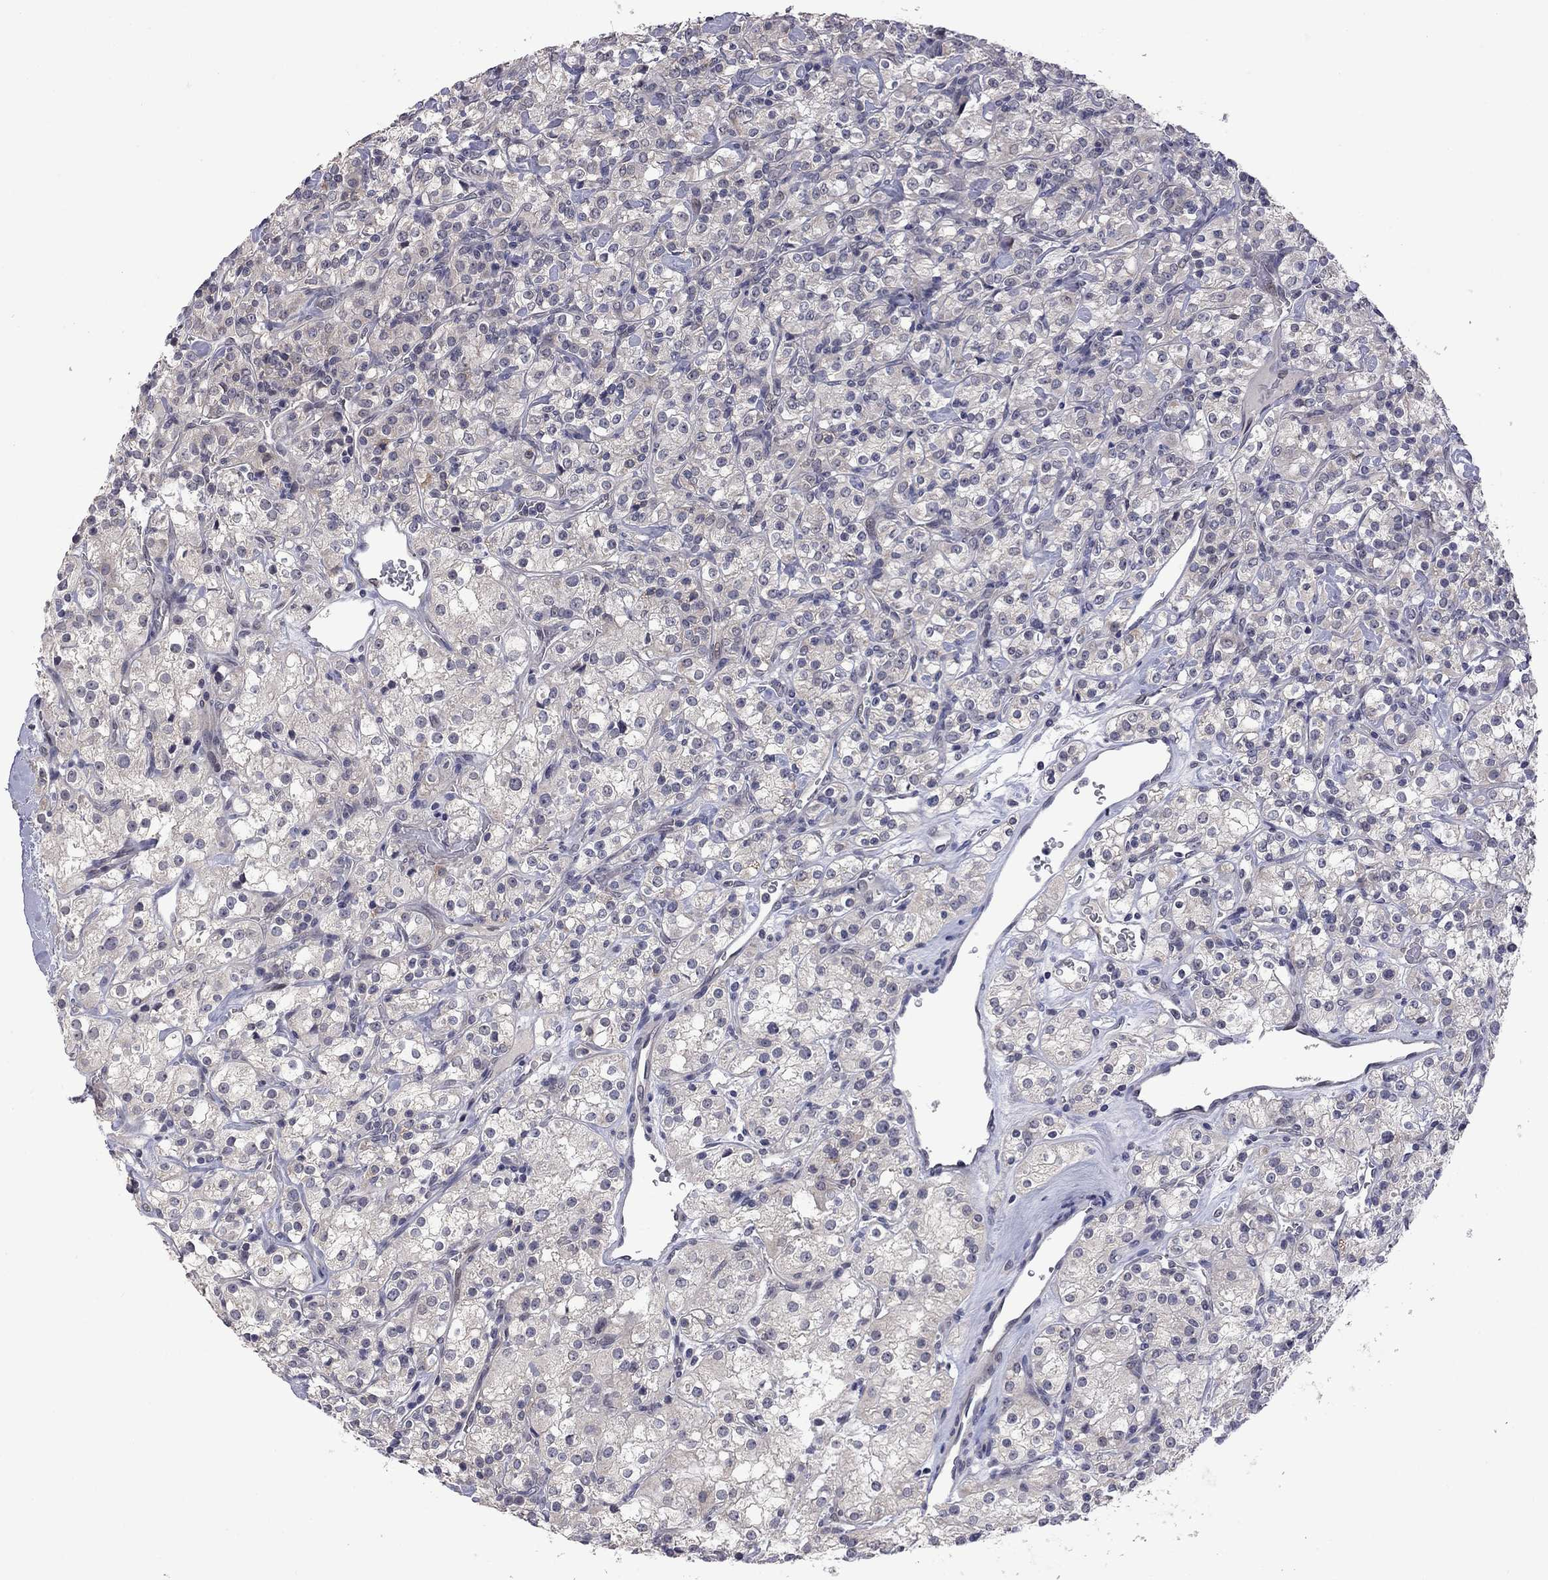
{"staining": {"intensity": "negative", "quantity": "none", "location": "none"}, "tissue": "renal cancer", "cell_type": "Tumor cells", "image_type": "cancer", "snomed": [{"axis": "morphology", "description": "Adenocarcinoma, NOS"}, {"axis": "topography", "description": "Kidney"}], "caption": "This is an IHC image of adenocarcinoma (renal). There is no expression in tumor cells.", "gene": "FABP12", "patient": {"sex": "male", "age": 77}}